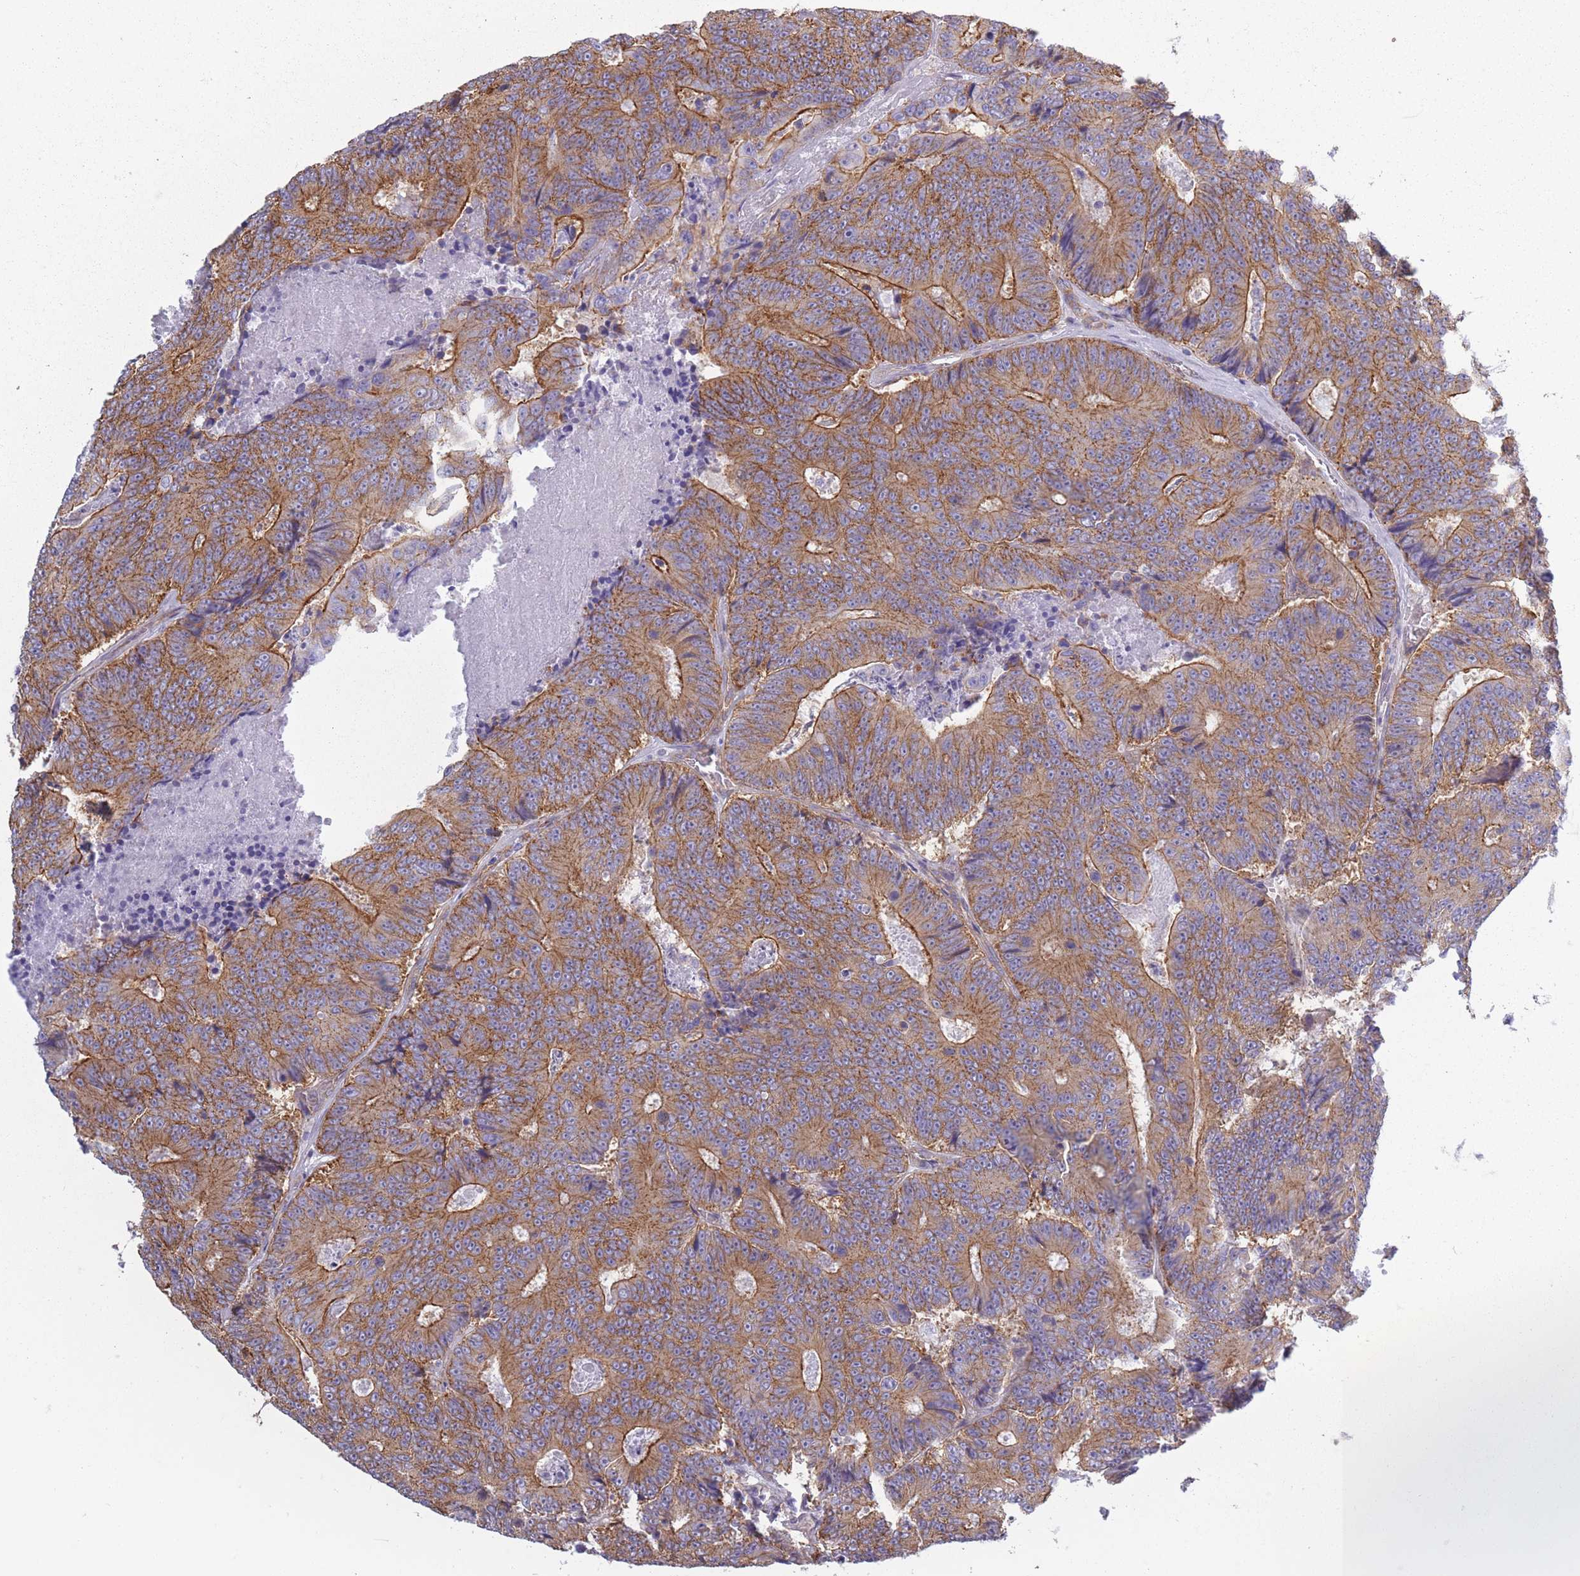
{"staining": {"intensity": "moderate", "quantity": ">75%", "location": "cytoplasmic/membranous"}, "tissue": "colorectal cancer", "cell_type": "Tumor cells", "image_type": "cancer", "snomed": [{"axis": "morphology", "description": "Adenocarcinoma, NOS"}, {"axis": "topography", "description": "Colon"}], "caption": "The micrograph exhibits immunohistochemical staining of colorectal adenocarcinoma. There is moderate cytoplasmic/membranous staining is identified in about >75% of tumor cells.", "gene": "ADD1", "patient": {"sex": "male", "age": 83}}